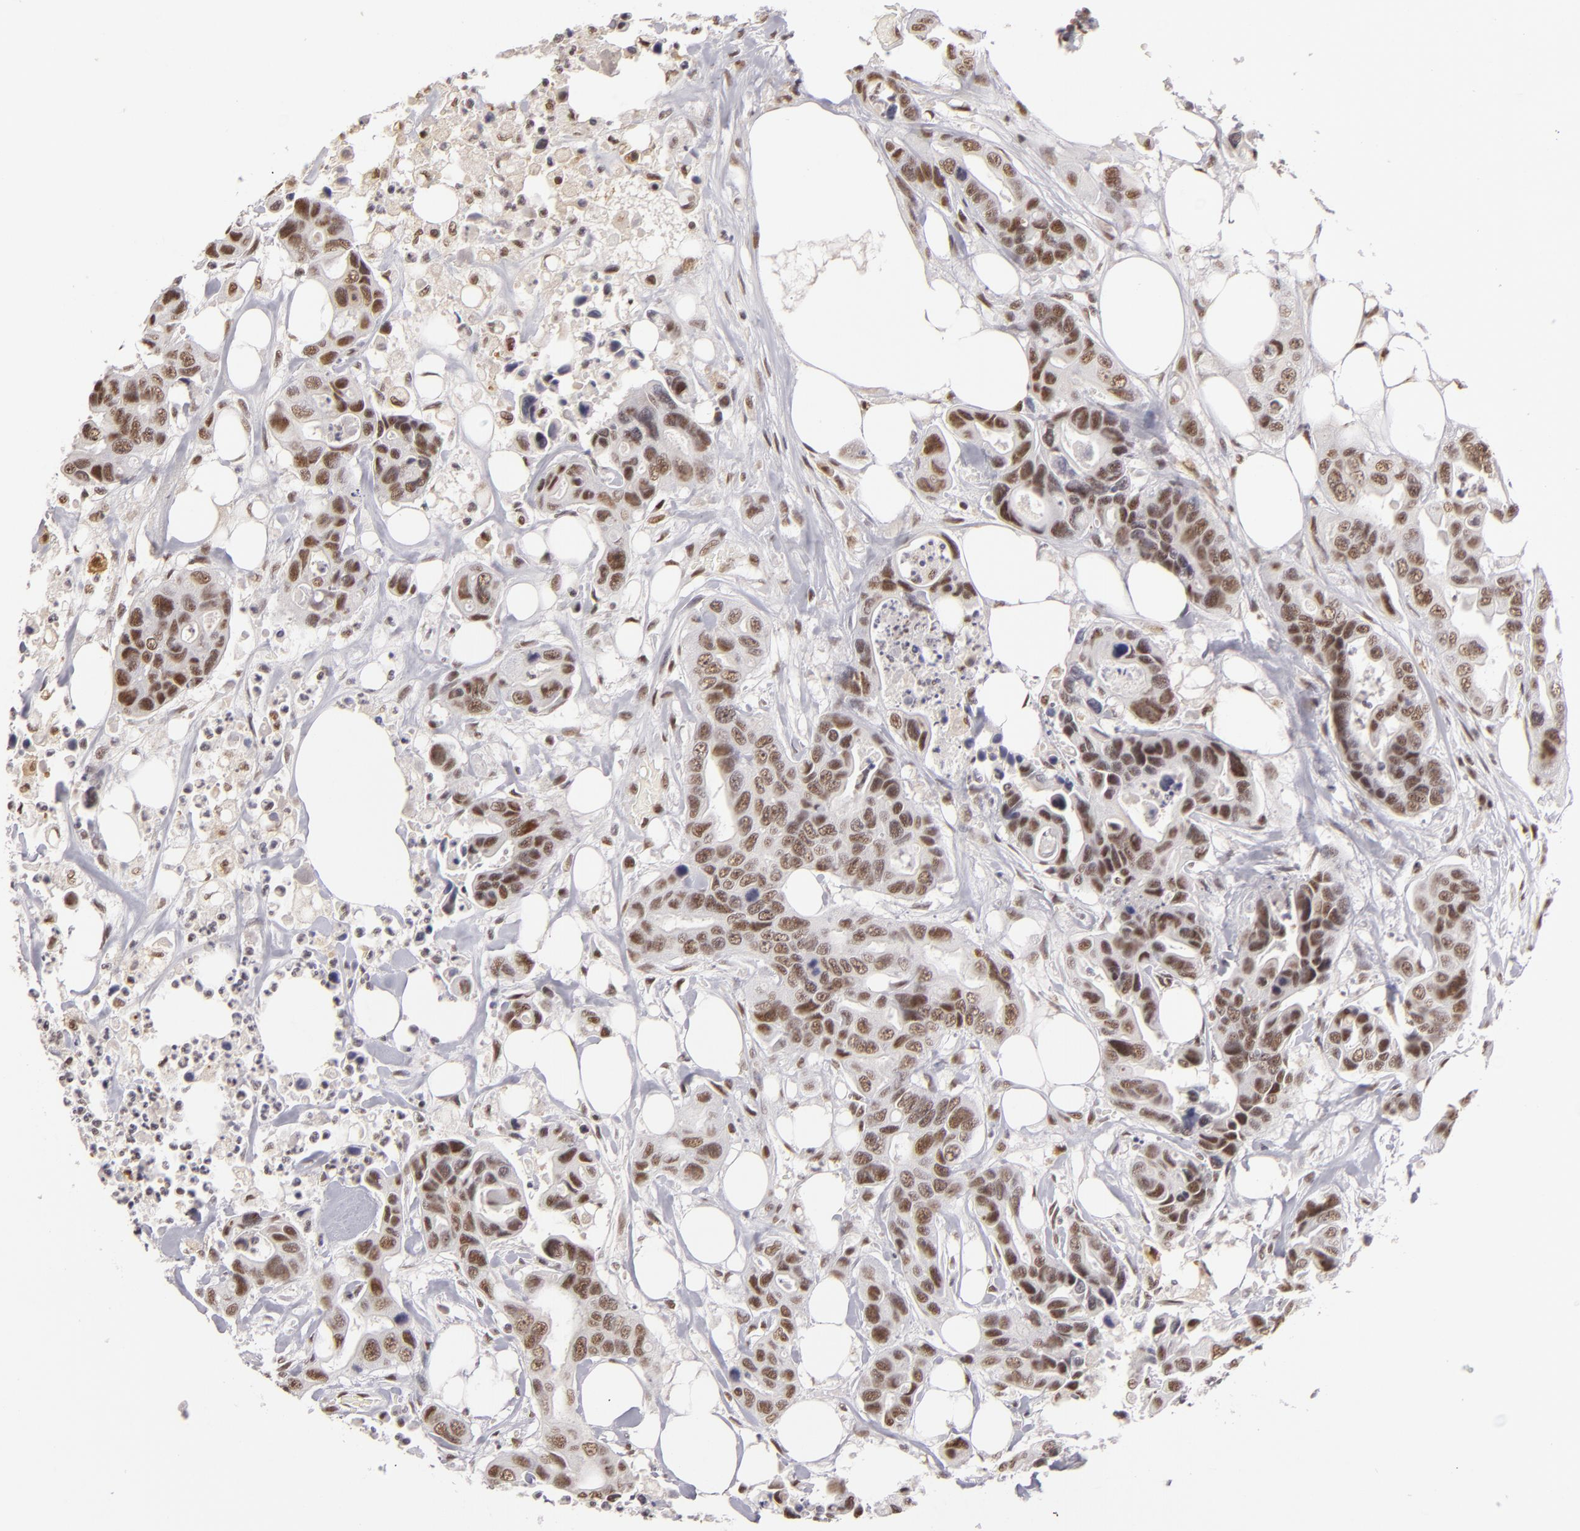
{"staining": {"intensity": "moderate", "quantity": ">75%", "location": "nuclear"}, "tissue": "colorectal cancer", "cell_type": "Tumor cells", "image_type": "cancer", "snomed": [{"axis": "morphology", "description": "Adenocarcinoma, NOS"}, {"axis": "topography", "description": "Colon"}], "caption": "An immunohistochemistry micrograph of tumor tissue is shown. Protein staining in brown shows moderate nuclear positivity in adenocarcinoma (colorectal) within tumor cells. The staining is performed using DAB brown chromogen to label protein expression. The nuclei are counter-stained blue using hematoxylin.", "gene": "INTS6", "patient": {"sex": "female", "age": 70}}